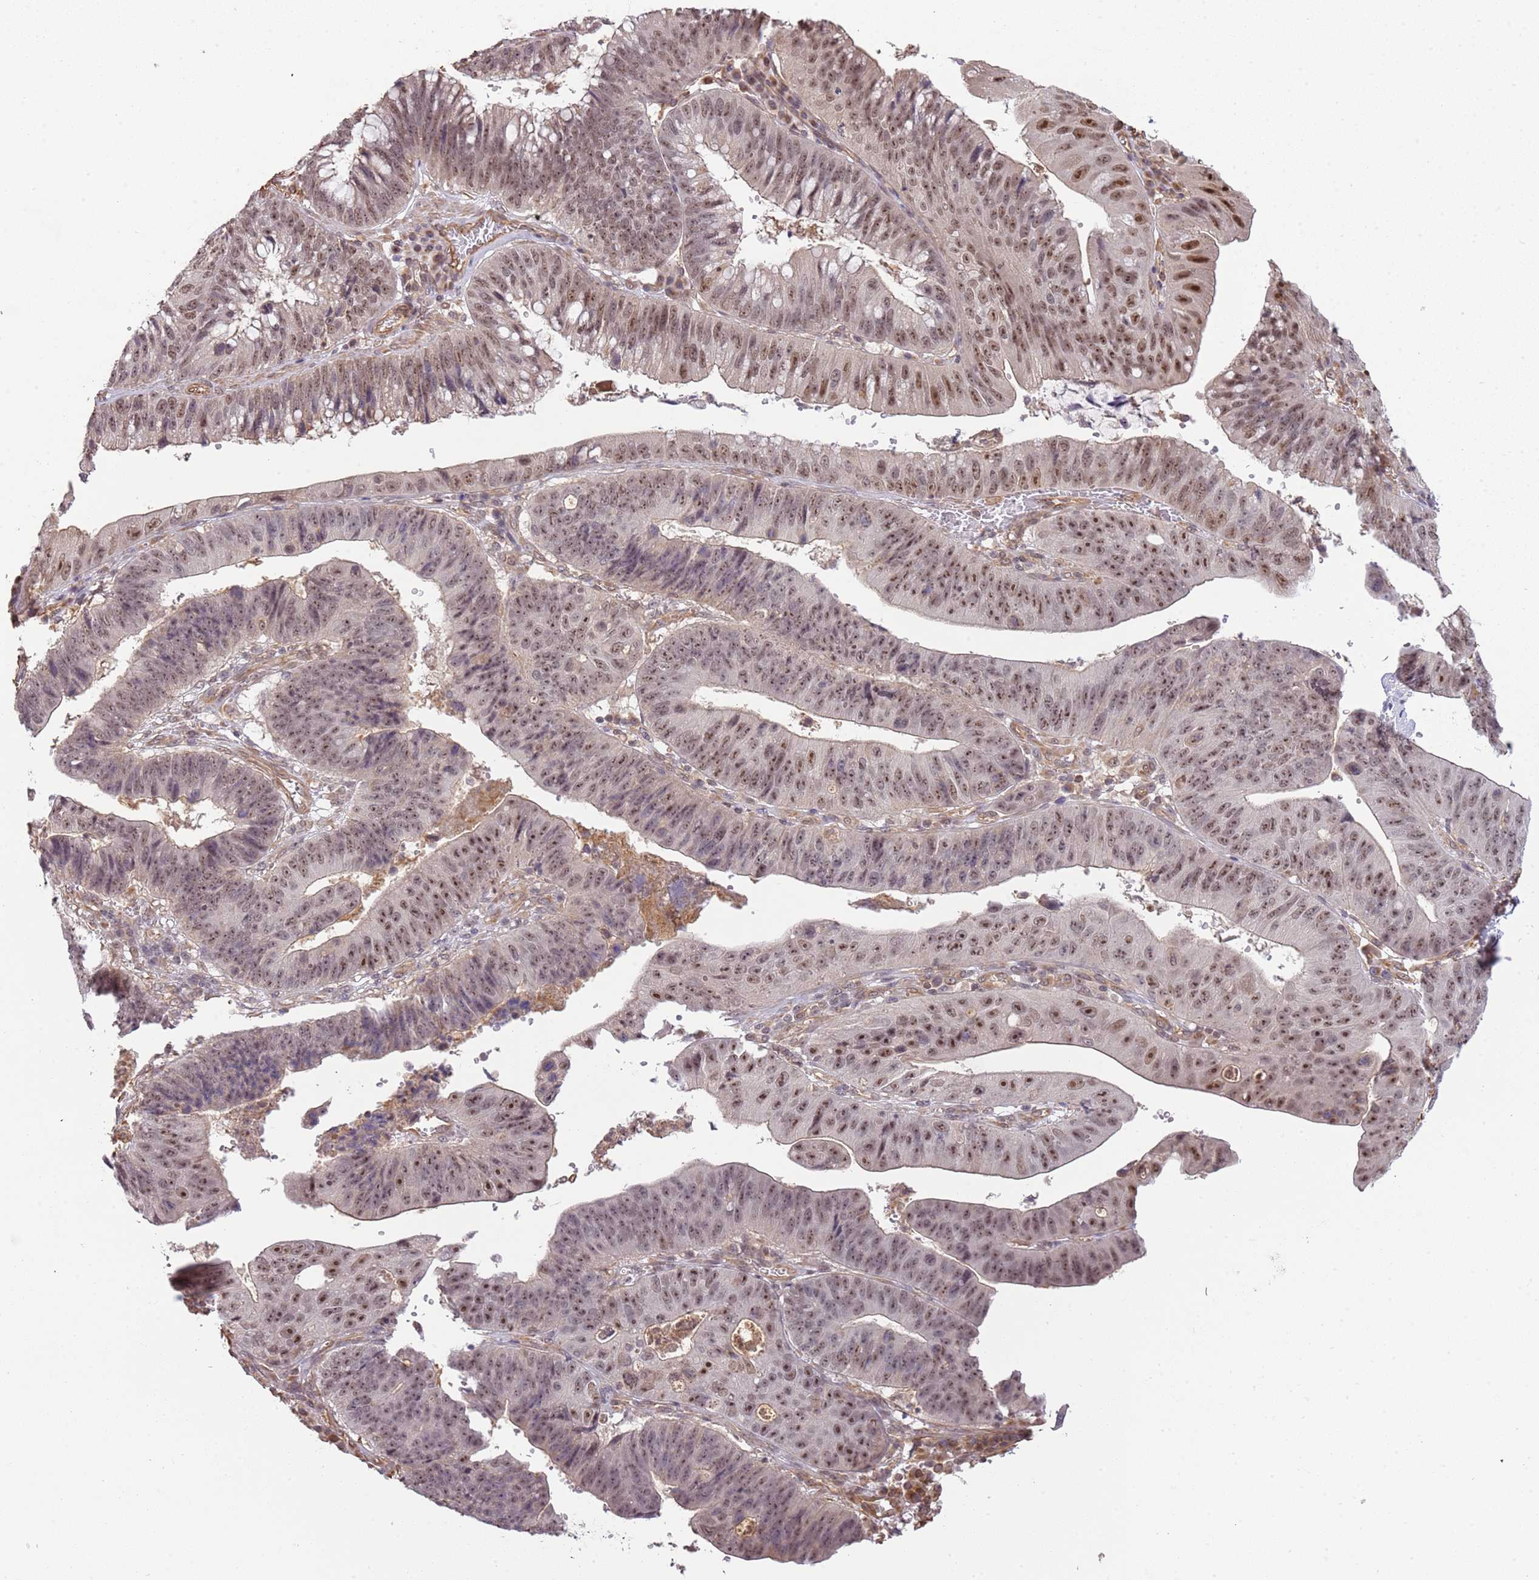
{"staining": {"intensity": "moderate", "quantity": ">75%", "location": "cytoplasmic/membranous,nuclear"}, "tissue": "stomach cancer", "cell_type": "Tumor cells", "image_type": "cancer", "snomed": [{"axis": "morphology", "description": "Adenocarcinoma, NOS"}, {"axis": "topography", "description": "Stomach"}], "caption": "IHC of adenocarcinoma (stomach) displays medium levels of moderate cytoplasmic/membranous and nuclear expression in about >75% of tumor cells.", "gene": "SURF2", "patient": {"sex": "male", "age": 59}}